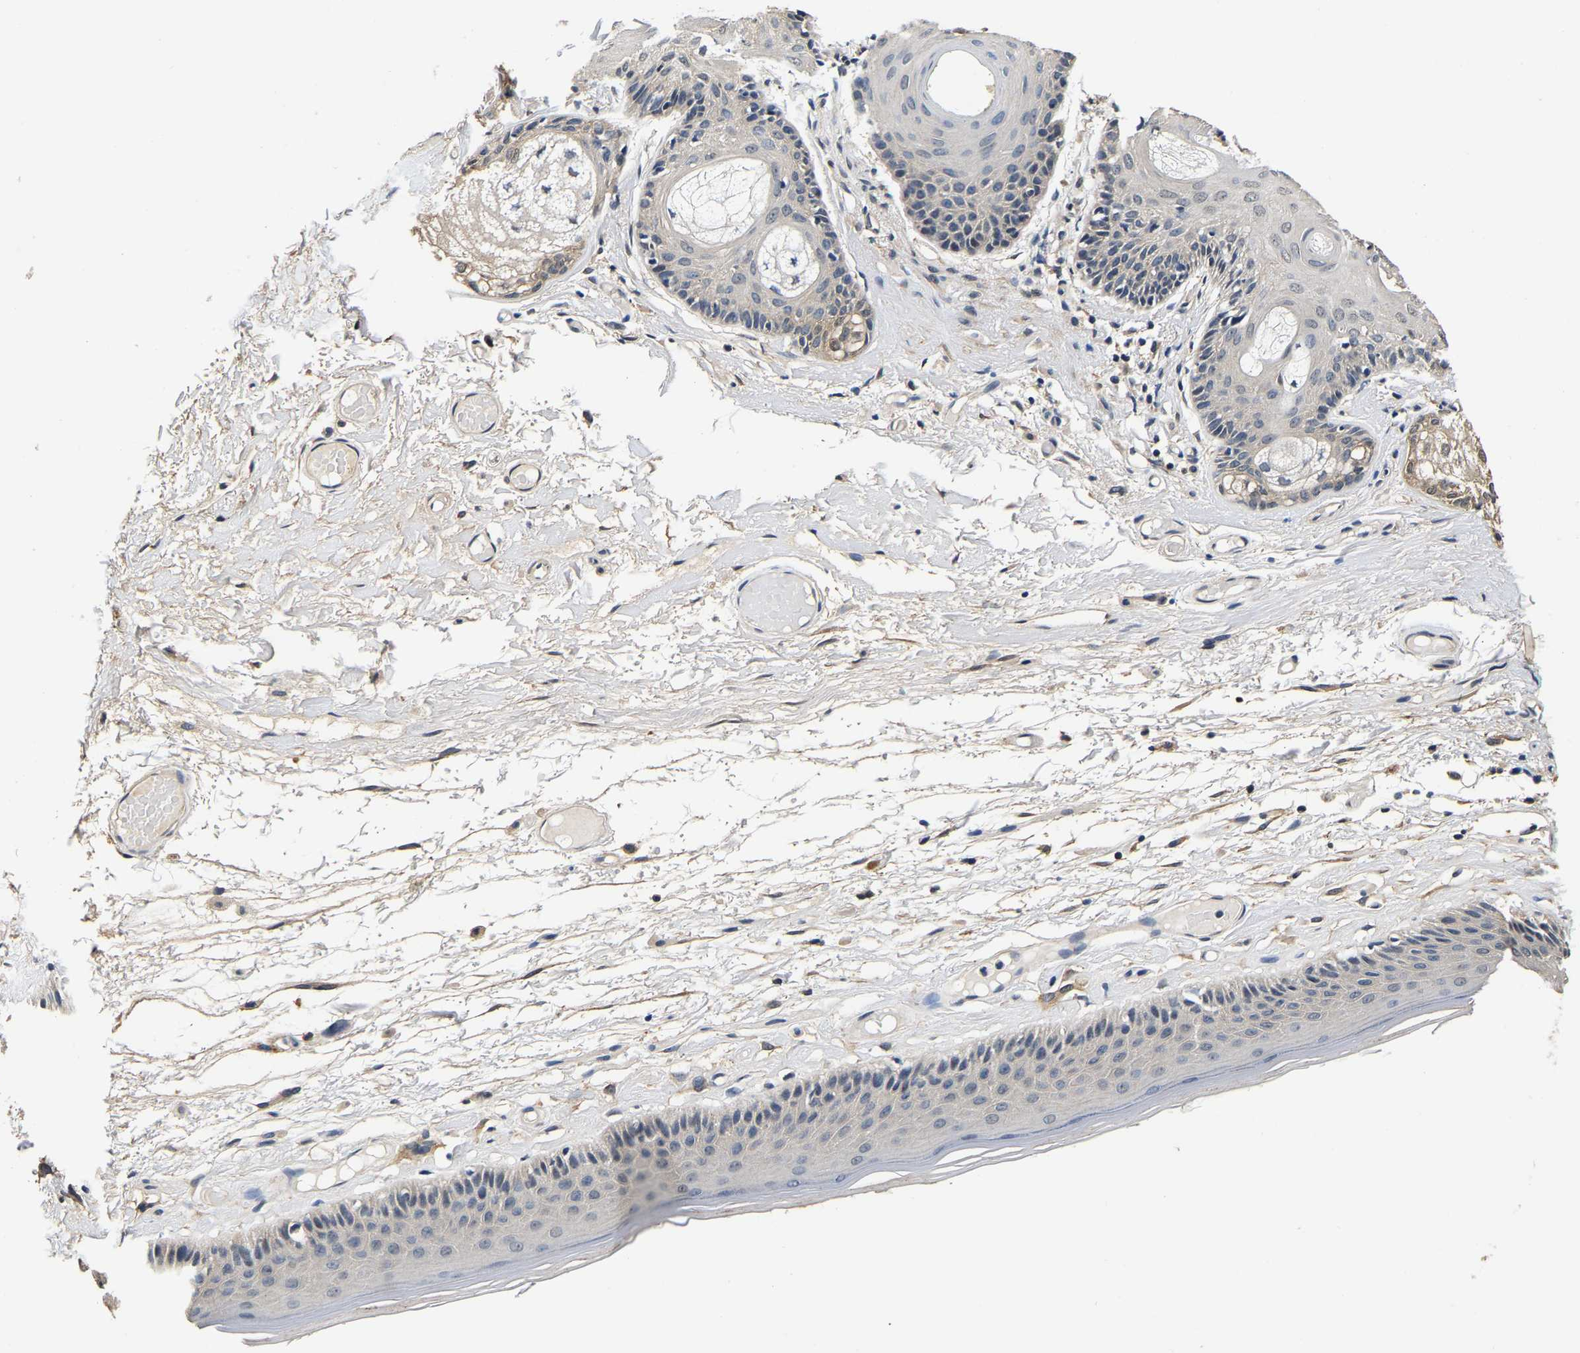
{"staining": {"intensity": "moderate", "quantity": "<25%", "location": "cytoplasmic/membranous"}, "tissue": "skin", "cell_type": "Epidermal cells", "image_type": "normal", "snomed": [{"axis": "morphology", "description": "Normal tissue, NOS"}, {"axis": "topography", "description": "Vulva"}], "caption": "Protein staining by immunohistochemistry (IHC) exhibits moderate cytoplasmic/membranous staining in approximately <25% of epidermal cells in unremarkable skin. The protein is stained brown, and the nuclei are stained in blue (DAB IHC with brightfield microscopy, high magnification).", "gene": "RUVBL1", "patient": {"sex": "female", "age": 73}}